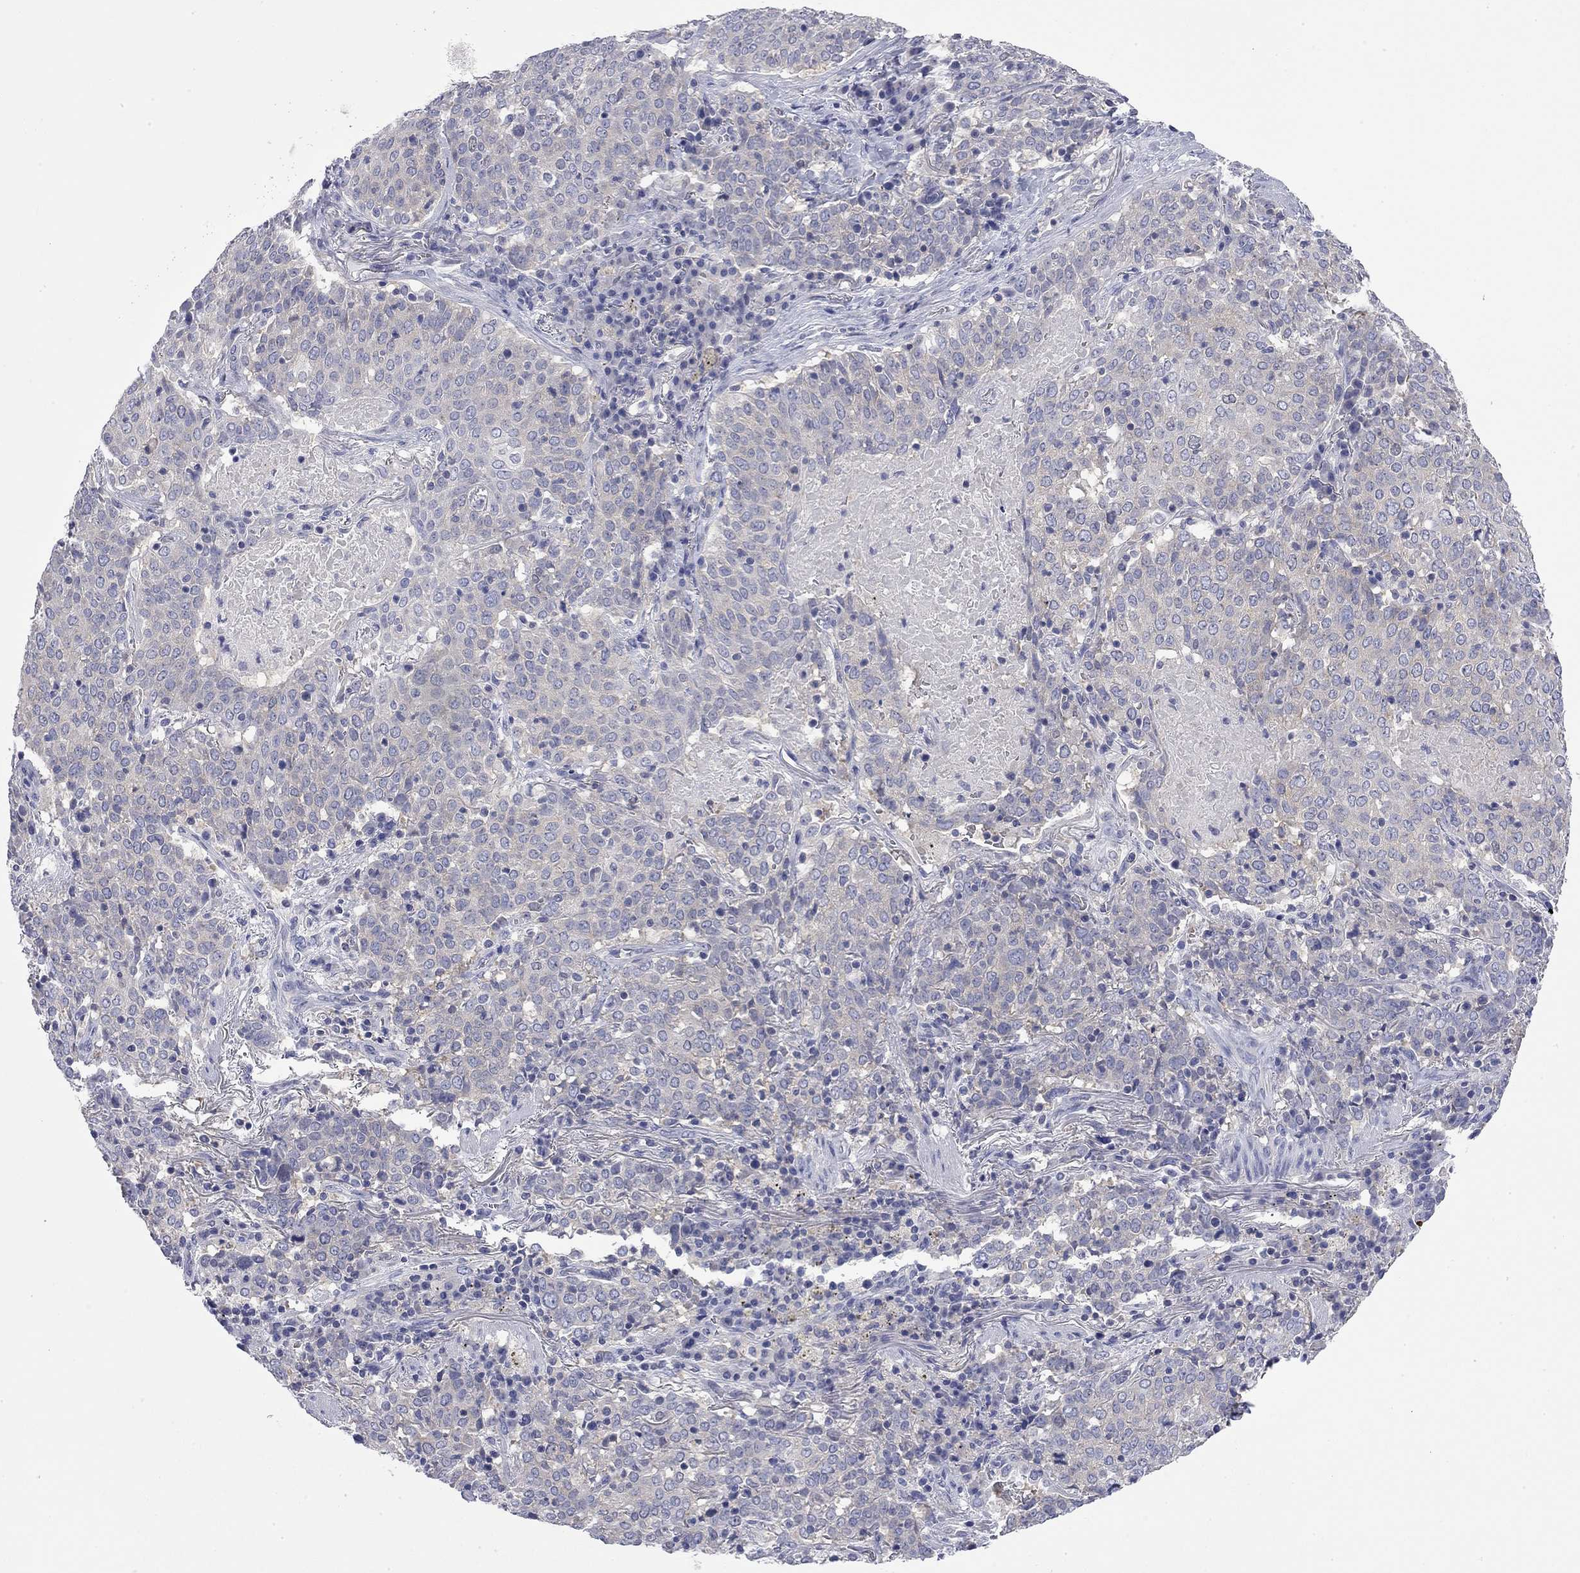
{"staining": {"intensity": "weak", "quantity": "<25%", "location": "cytoplasmic/membranous"}, "tissue": "lung cancer", "cell_type": "Tumor cells", "image_type": "cancer", "snomed": [{"axis": "morphology", "description": "Squamous cell carcinoma, NOS"}, {"axis": "topography", "description": "Lung"}], "caption": "This is a histopathology image of immunohistochemistry (IHC) staining of lung squamous cell carcinoma, which shows no positivity in tumor cells.", "gene": "ABCB4", "patient": {"sex": "male", "age": 82}}